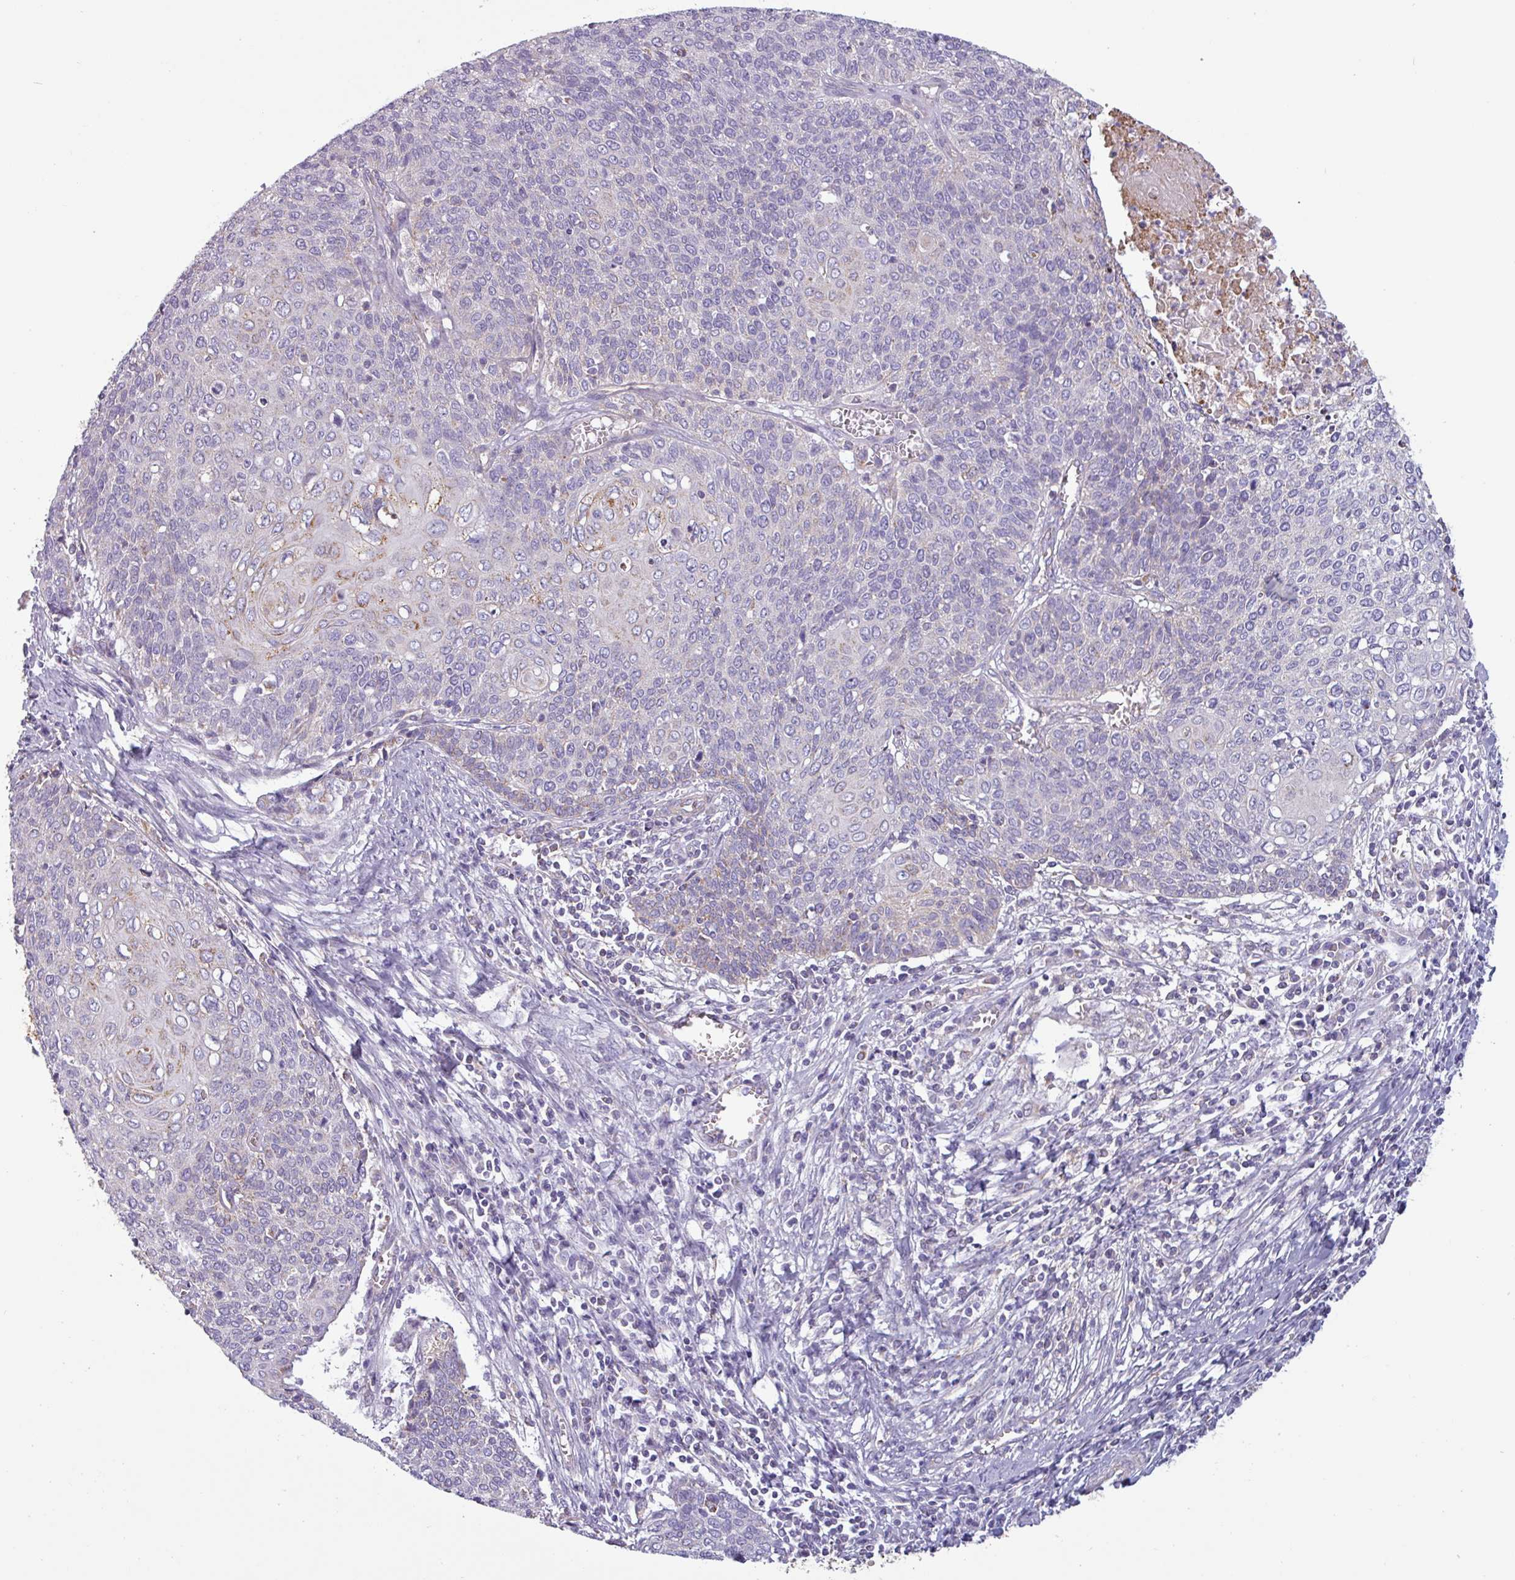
{"staining": {"intensity": "negative", "quantity": "none", "location": "none"}, "tissue": "cervical cancer", "cell_type": "Tumor cells", "image_type": "cancer", "snomed": [{"axis": "morphology", "description": "Squamous cell carcinoma, NOS"}, {"axis": "topography", "description": "Cervix"}], "caption": "Squamous cell carcinoma (cervical) was stained to show a protein in brown. There is no significant staining in tumor cells.", "gene": "CAMK1", "patient": {"sex": "female", "age": 39}}